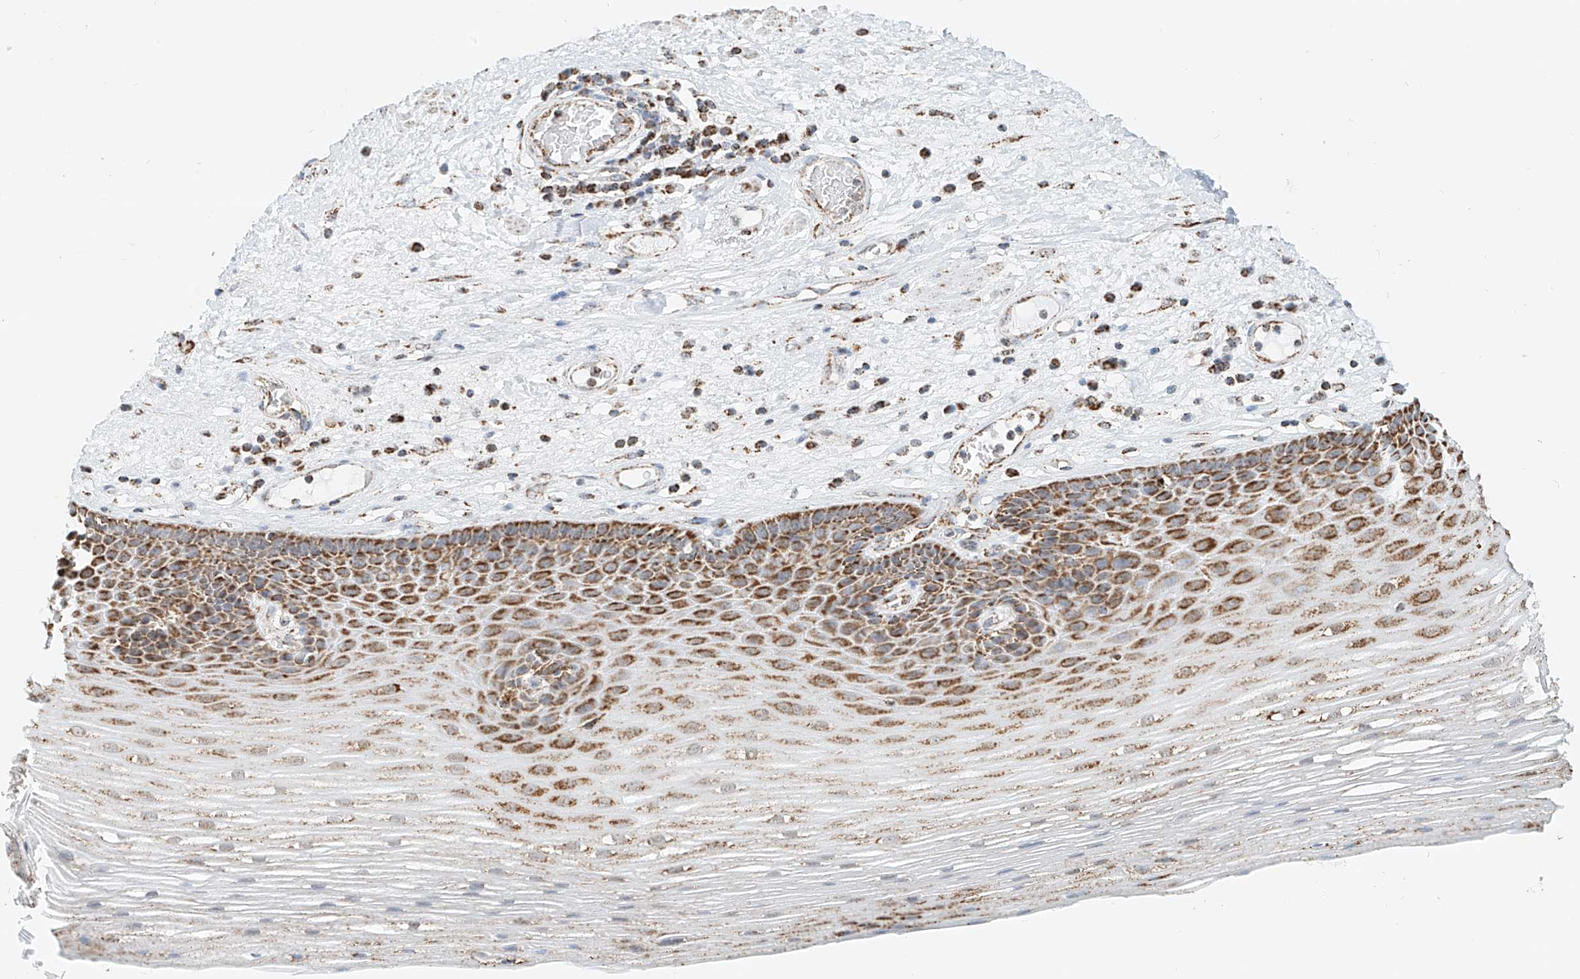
{"staining": {"intensity": "moderate", "quantity": ">75%", "location": "cytoplasmic/membranous"}, "tissue": "esophagus", "cell_type": "Squamous epithelial cells", "image_type": "normal", "snomed": [{"axis": "morphology", "description": "Normal tissue, NOS"}, {"axis": "topography", "description": "Esophagus"}], "caption": "Immunohistochemical staining of normal esophagus displays moderate cytoplasmic/membranous protein positivity in about >75% of squamous epithelial cells.", "gene": "PPA2", "patient": {"sex": "male", "age": 62}}